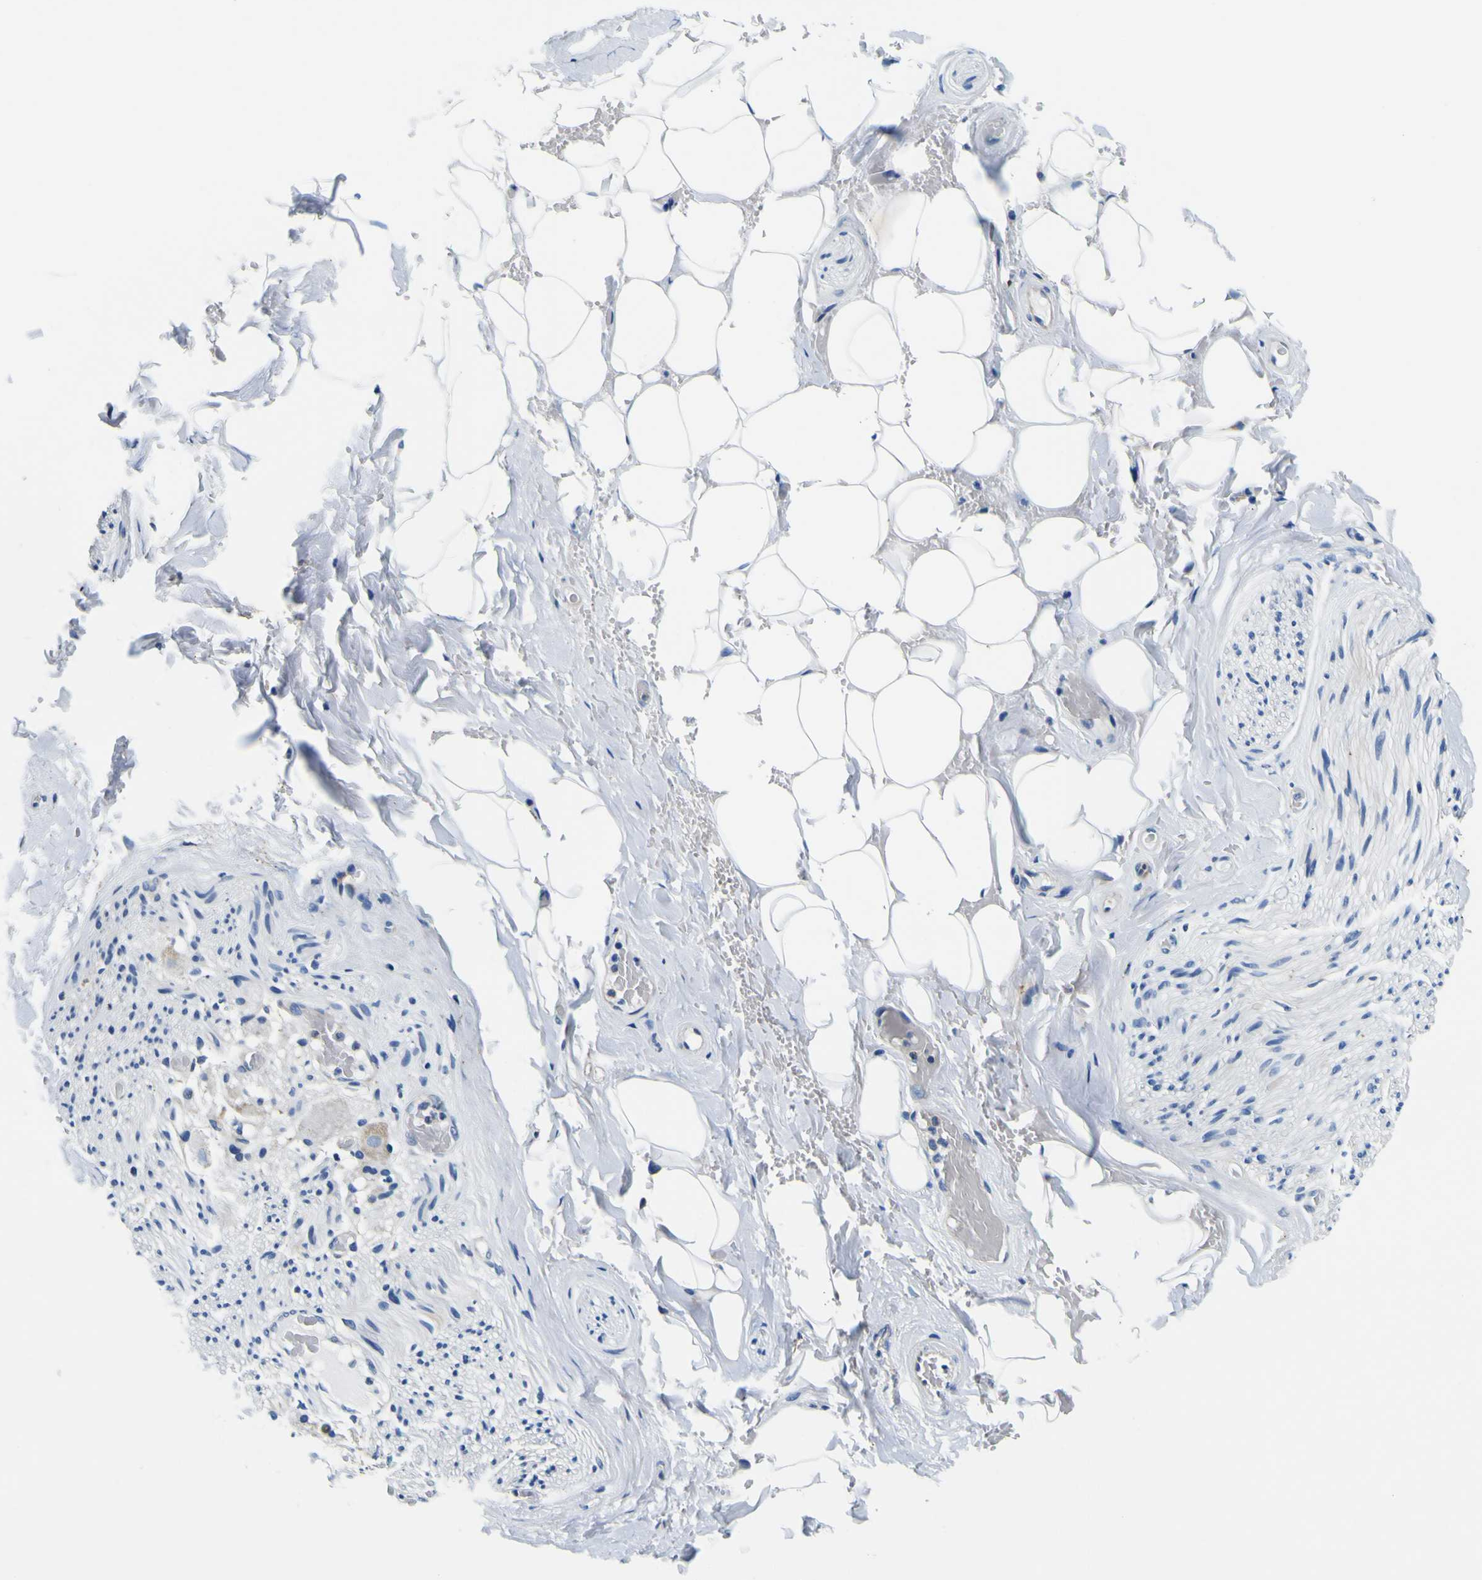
{"staining": {"intensity": "negative", "quantity": "none", "location": "none"}, "tissue": "adipose tissue", "cell_type": "Adipocytes", "image_type": "normal", "snomed": [{"axis": "morphology", "description": "Normal tissue, NOS"}, {"axis": "topography", "description": "Peripheral nerve tissue"}], "caption": "IHC of unremarkable adipose tissue shows no staining in adipocytes.", "gene": "NLRP3", "patient": {"sex": "male", "age": 70}}